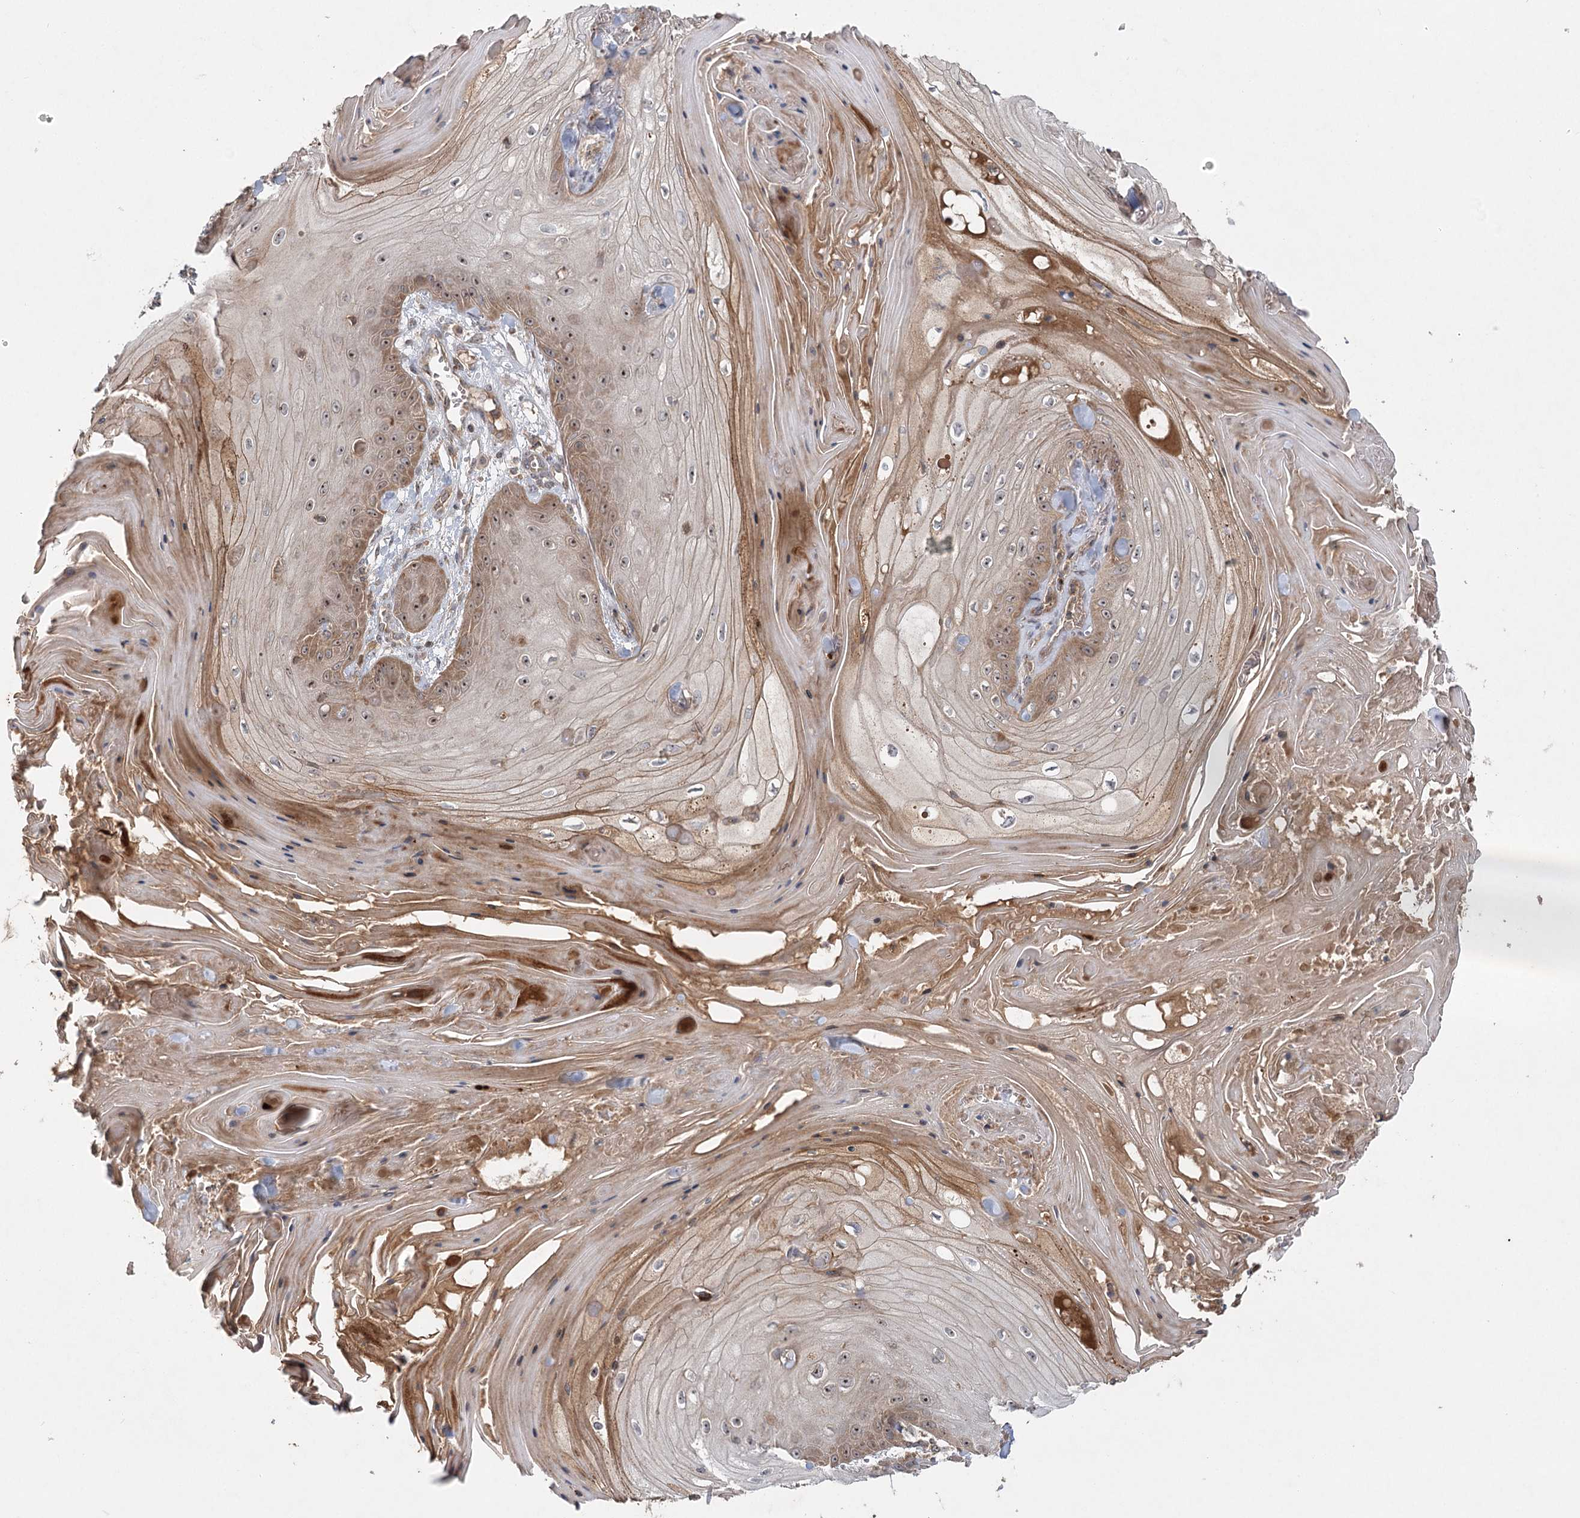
{"staining": {"intensity": "moderate", "quantity": ">75%", "location": "cytoplasmic/membranous,nuclear"}, "tissue": "skin cancer", "cell_type": "Tumor cells", "image_type": "cancer", "snomed": [{"axis": "morphology", "description": "Squamous cell carcinoma, NOS"}, {"axis": "topography", "description": "Skin"}], "caption": "This histopathology image exhibits immunohistochemistry staining of human squamous cell carcinoma (skin), with medium moderate cytoplasmic/membranous and nuclear expression in approximately >75% of tumor cells.", "gene": "RAPGEF6", "patient": {"sex": "male", "age": 74}}